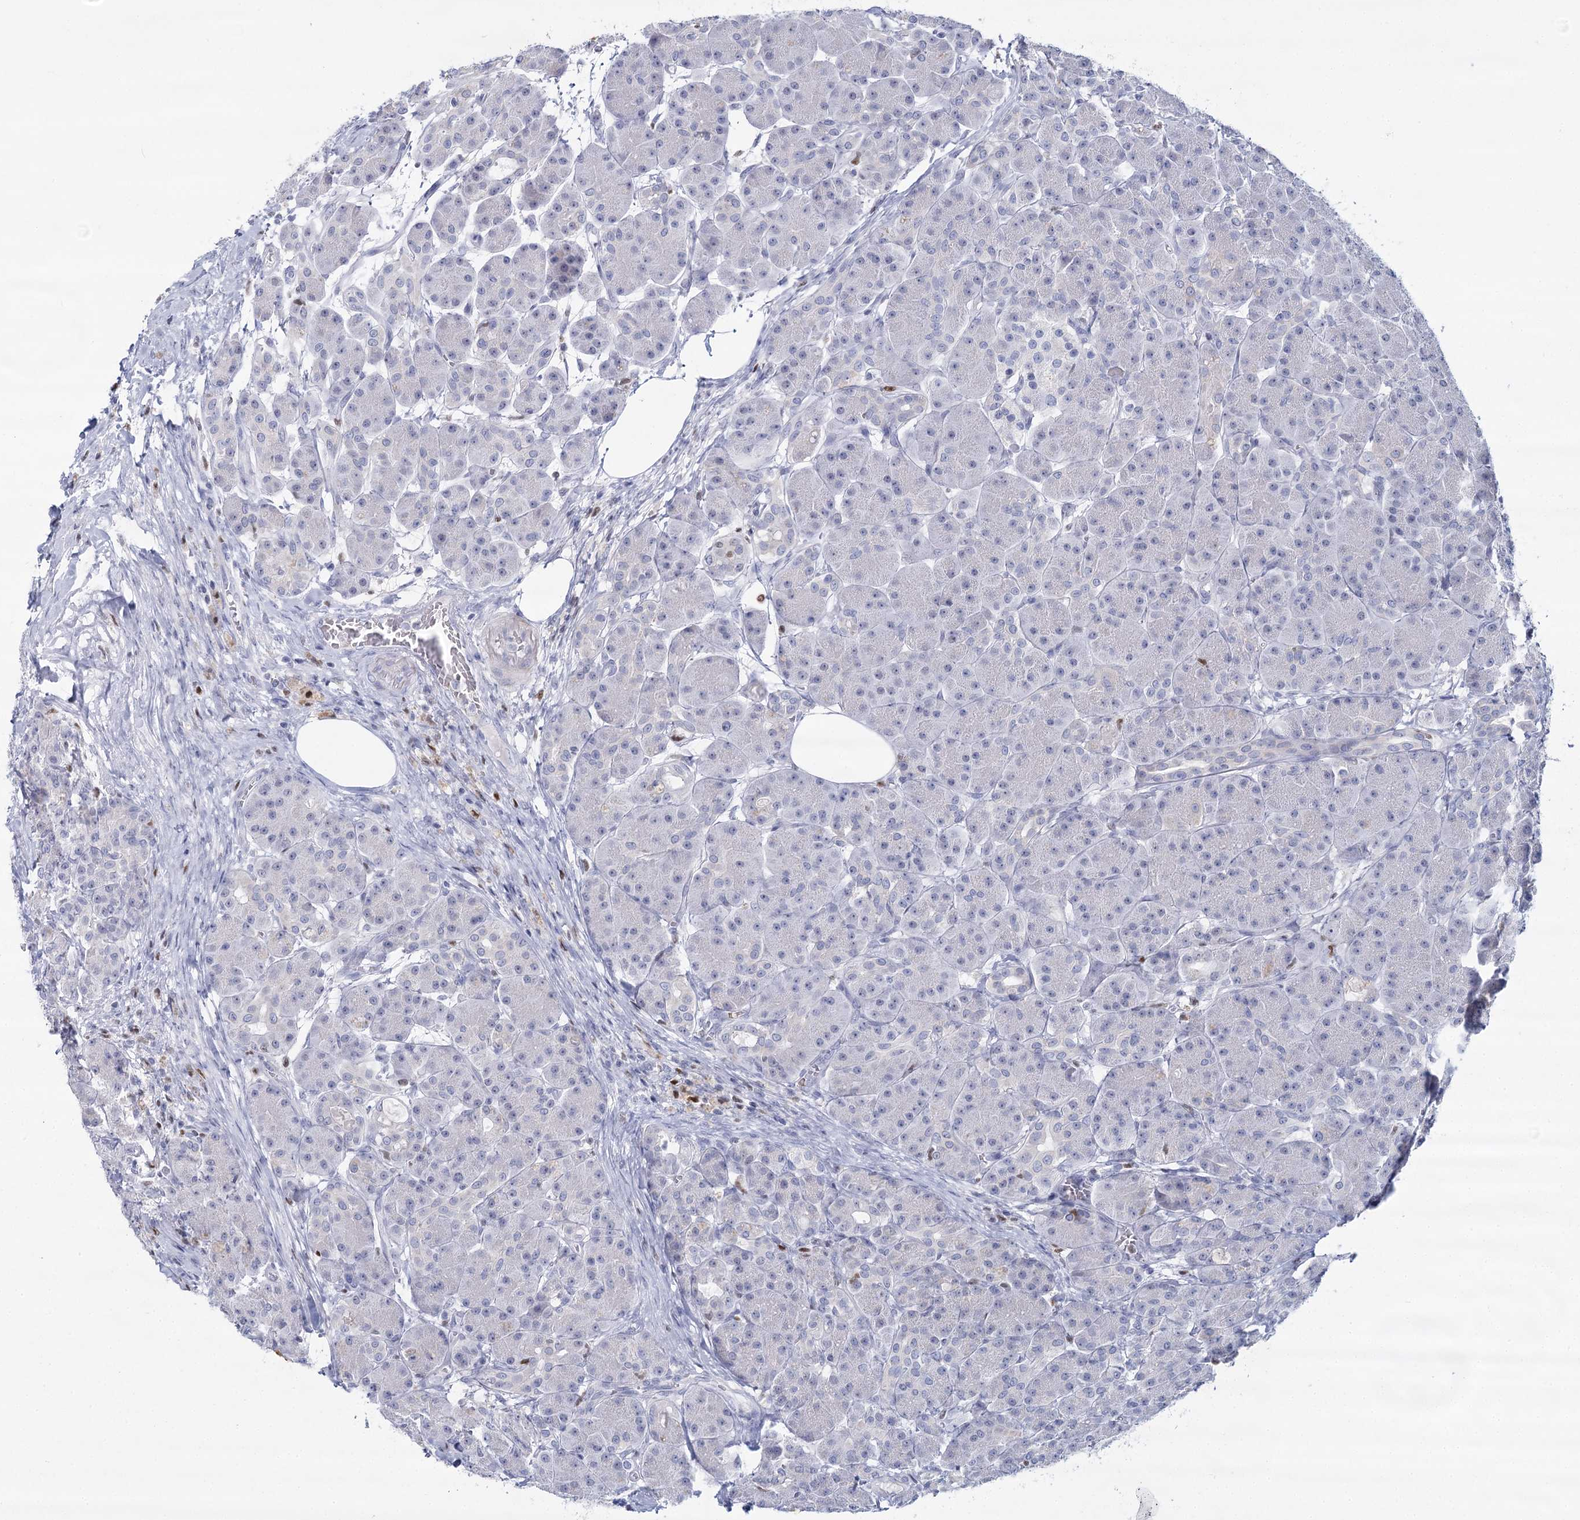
{"staining": {"intensity": "negative", "quantity": "none", "location": "none"}, "tissue": "pancreas", "cell_type": "Exocrine glandular cells", "image_type": "normal", "snomed": [{"axis": "morphology", "description": "Normal tissue, NOS"}, {"axis": "topography", "description": "Pancreas"}], "caption": "This is an IHC micrograph of benign pancreas. There is no staining in exocrine glandular cells.", "gene": "IGSF3", "patient": {"sex": "male", "age": 63}}